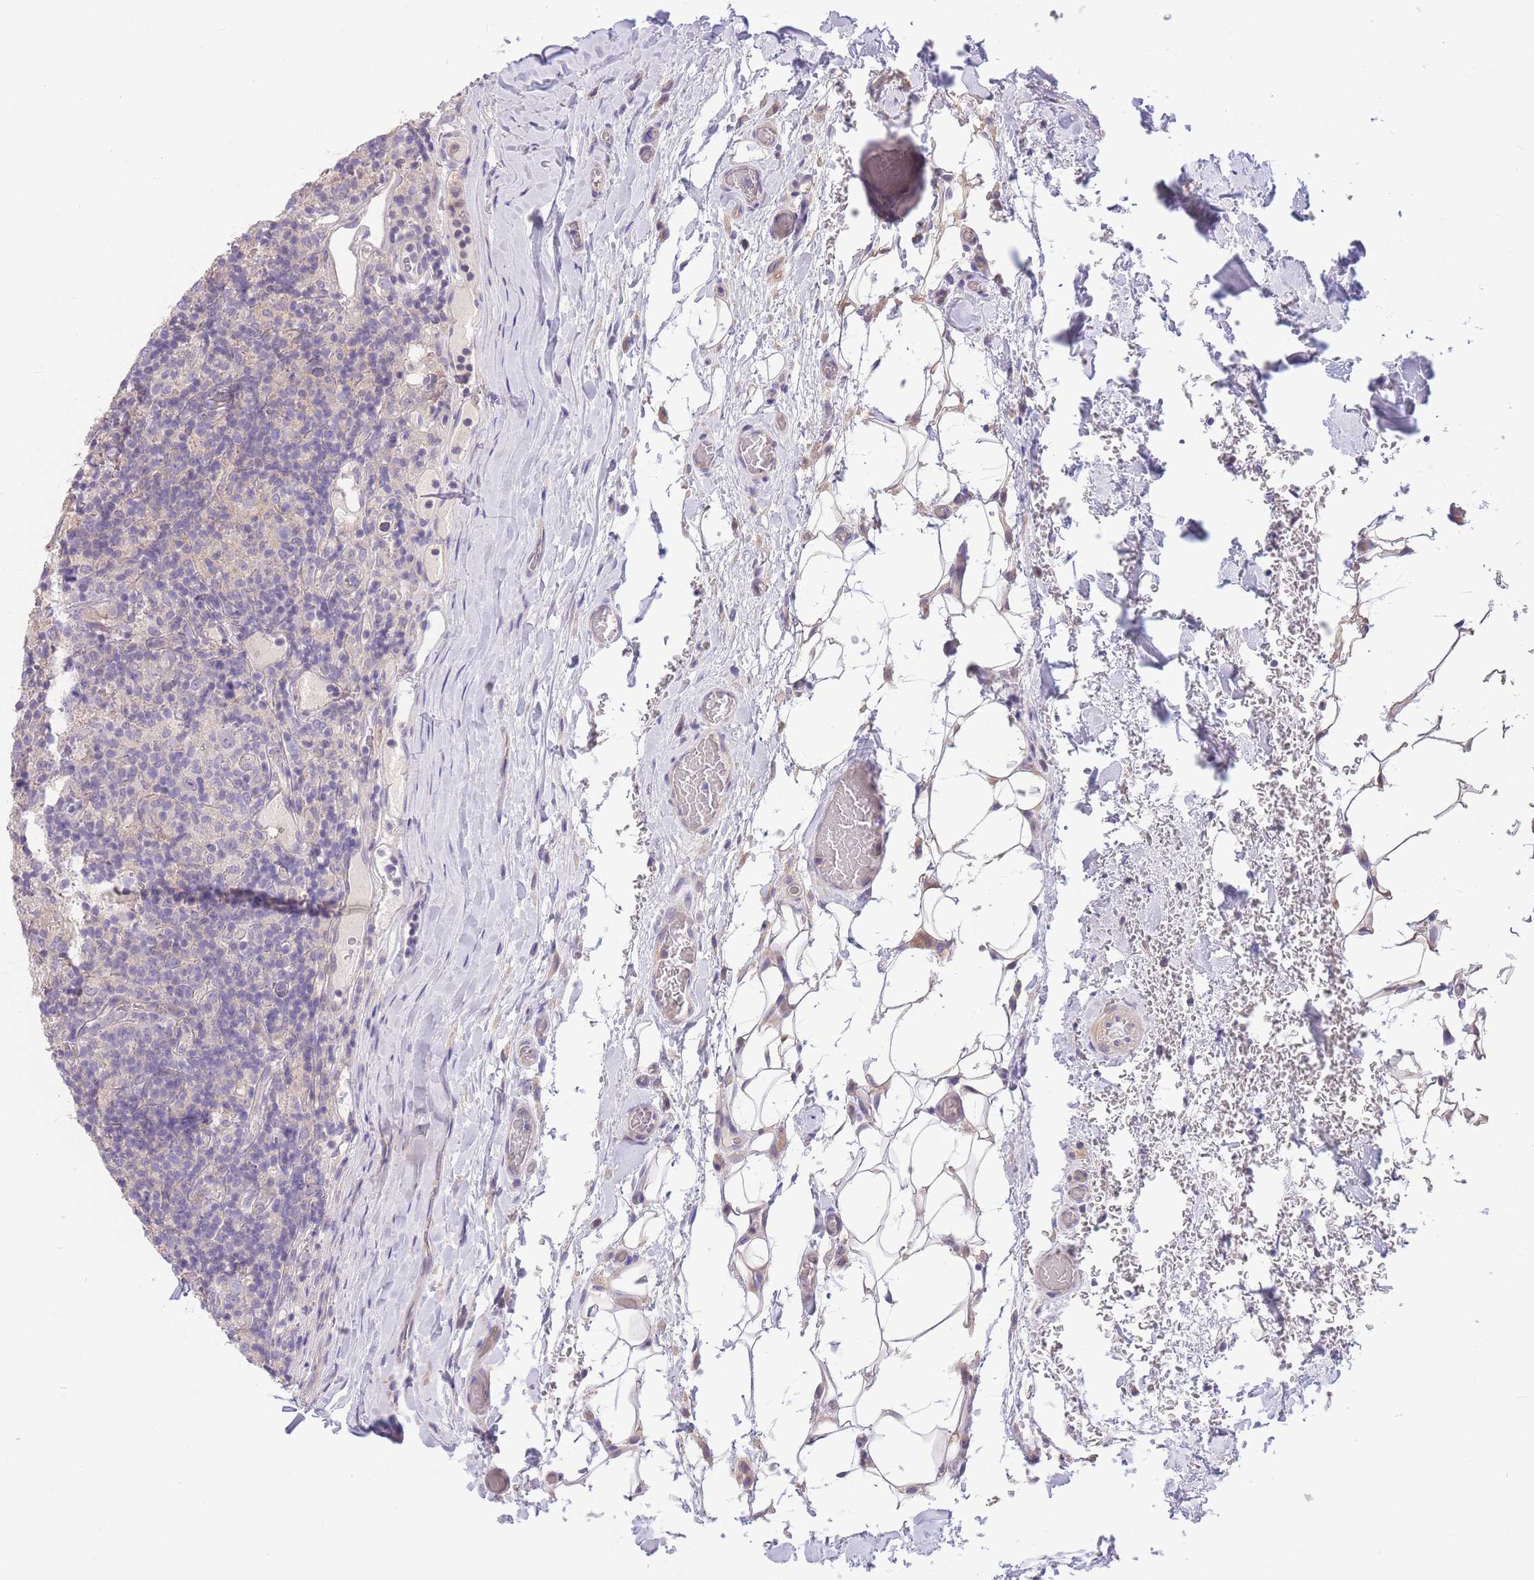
{"staining": {"intensity": "negative", "quantity": "none", "location": "none"}, "tissue": "lymphoma", "cell_type": "Tumor cells", "image_type": "cancer", "snomed": [{"axis": "morphology", "description": "Hodgkin's disease, NOS"}, {"axis": "topography", "description": "Lymph node"}], "caption": "High power microscopy histopathology image of an IHC photomicrograph of Hodgkin's disease, revealing no significant expression in tumor cells.", "gene": "OR5T1", "patient": {"sex": "male", "age": 70}}